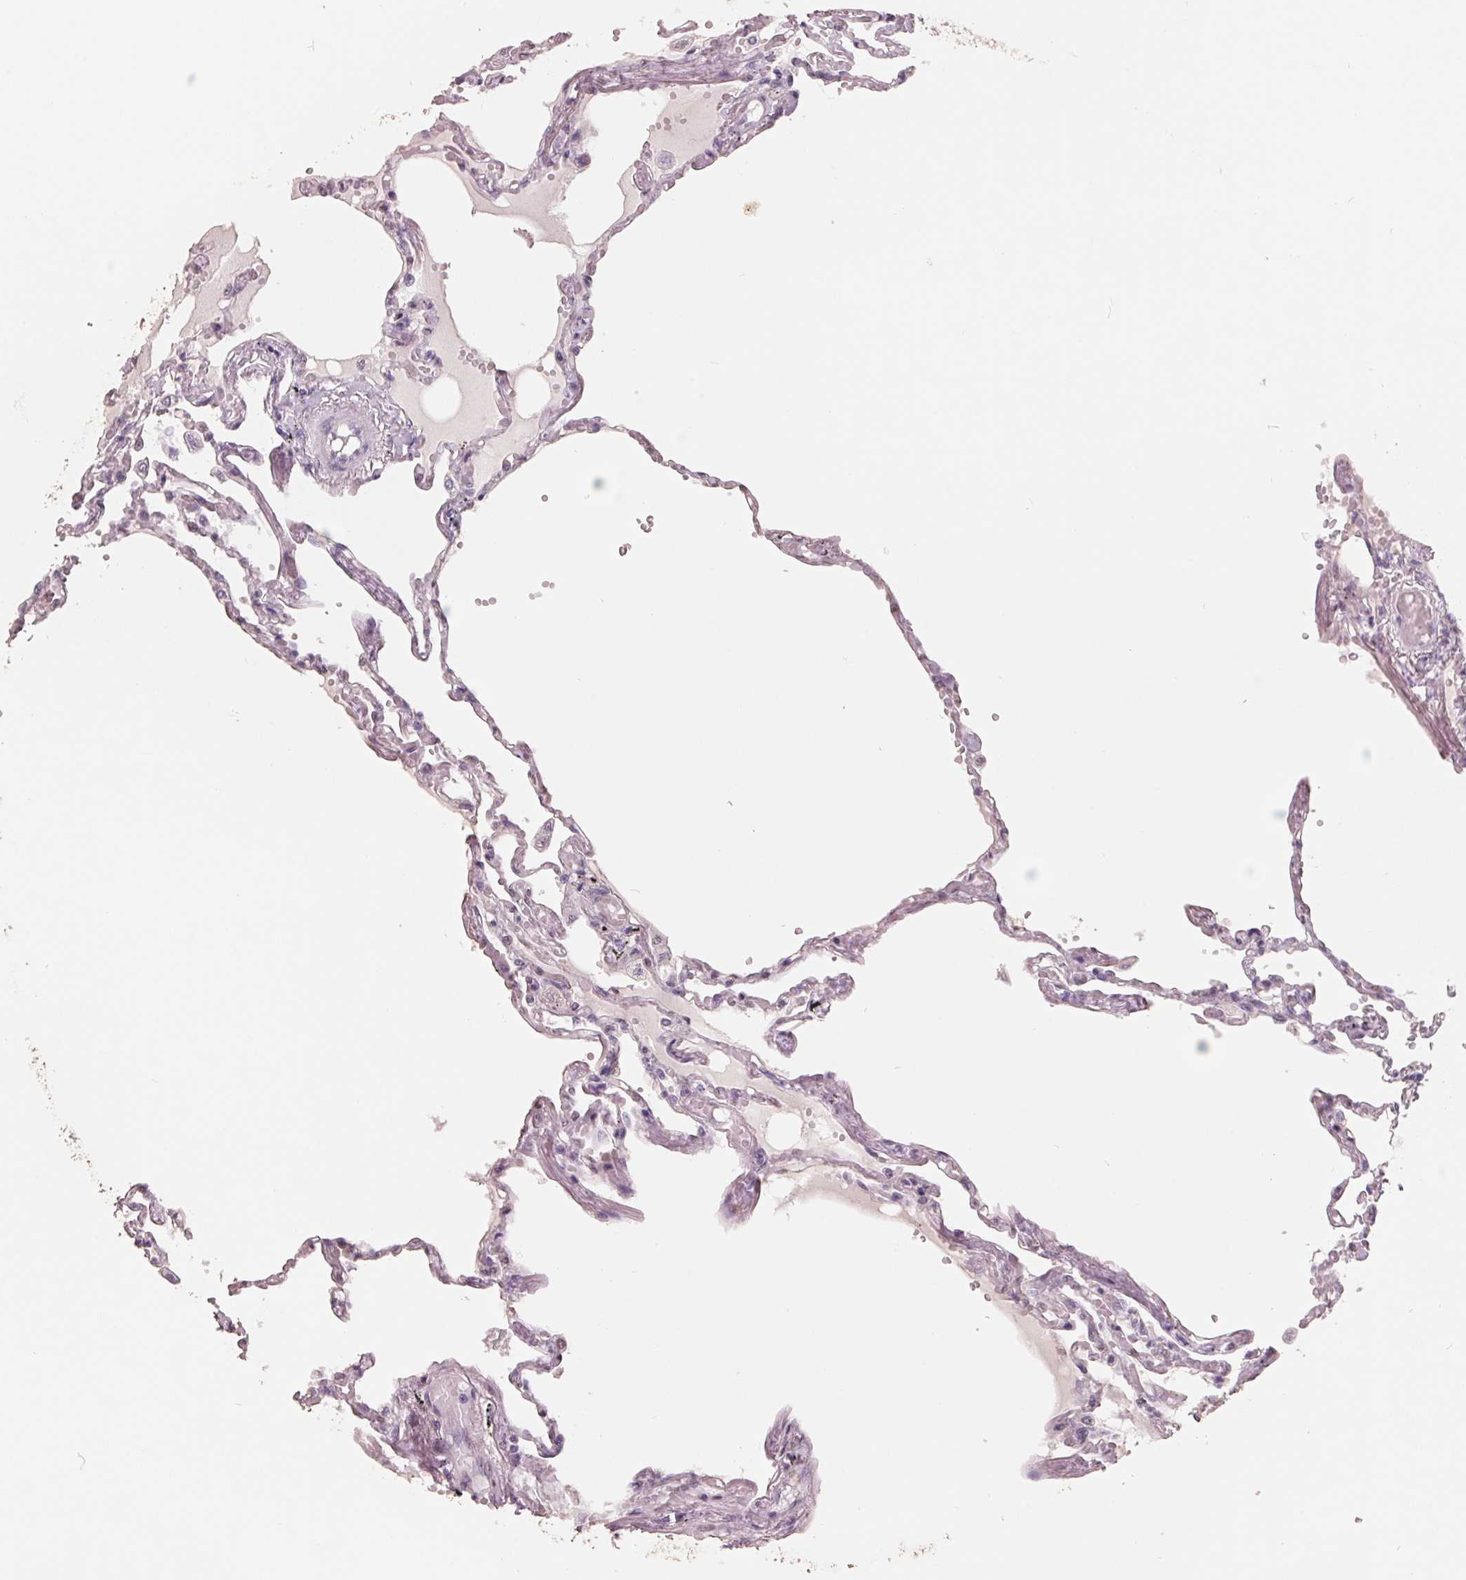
{"staining": {"intensity": "negative", "quantity": "none", "location": "none"}, "tissue": "lung", "cell_type": "Alveolar cells", "image_type": "normal", "snomed": [{"axis": "morphology", "description": "Normal tissue, NOS"}, {"axis": "morphology", "description": "Adenocarcinoma, NOS"}, {"axis": "topography", "description": "Cartilage tissue"}, {"axis": "topography", "description": "Lung"}], "caption": "Immunohistochemical staining of benign lung reveals no significant positivity in alveolar cells. Brightfield microscopy of immunohistochemistry (IHC) stained with DAB (brown) and hematoxylin (blue), captured at high magnification.", "gene": "FTCD", "patient": {"sex": "female", "age": 67}}